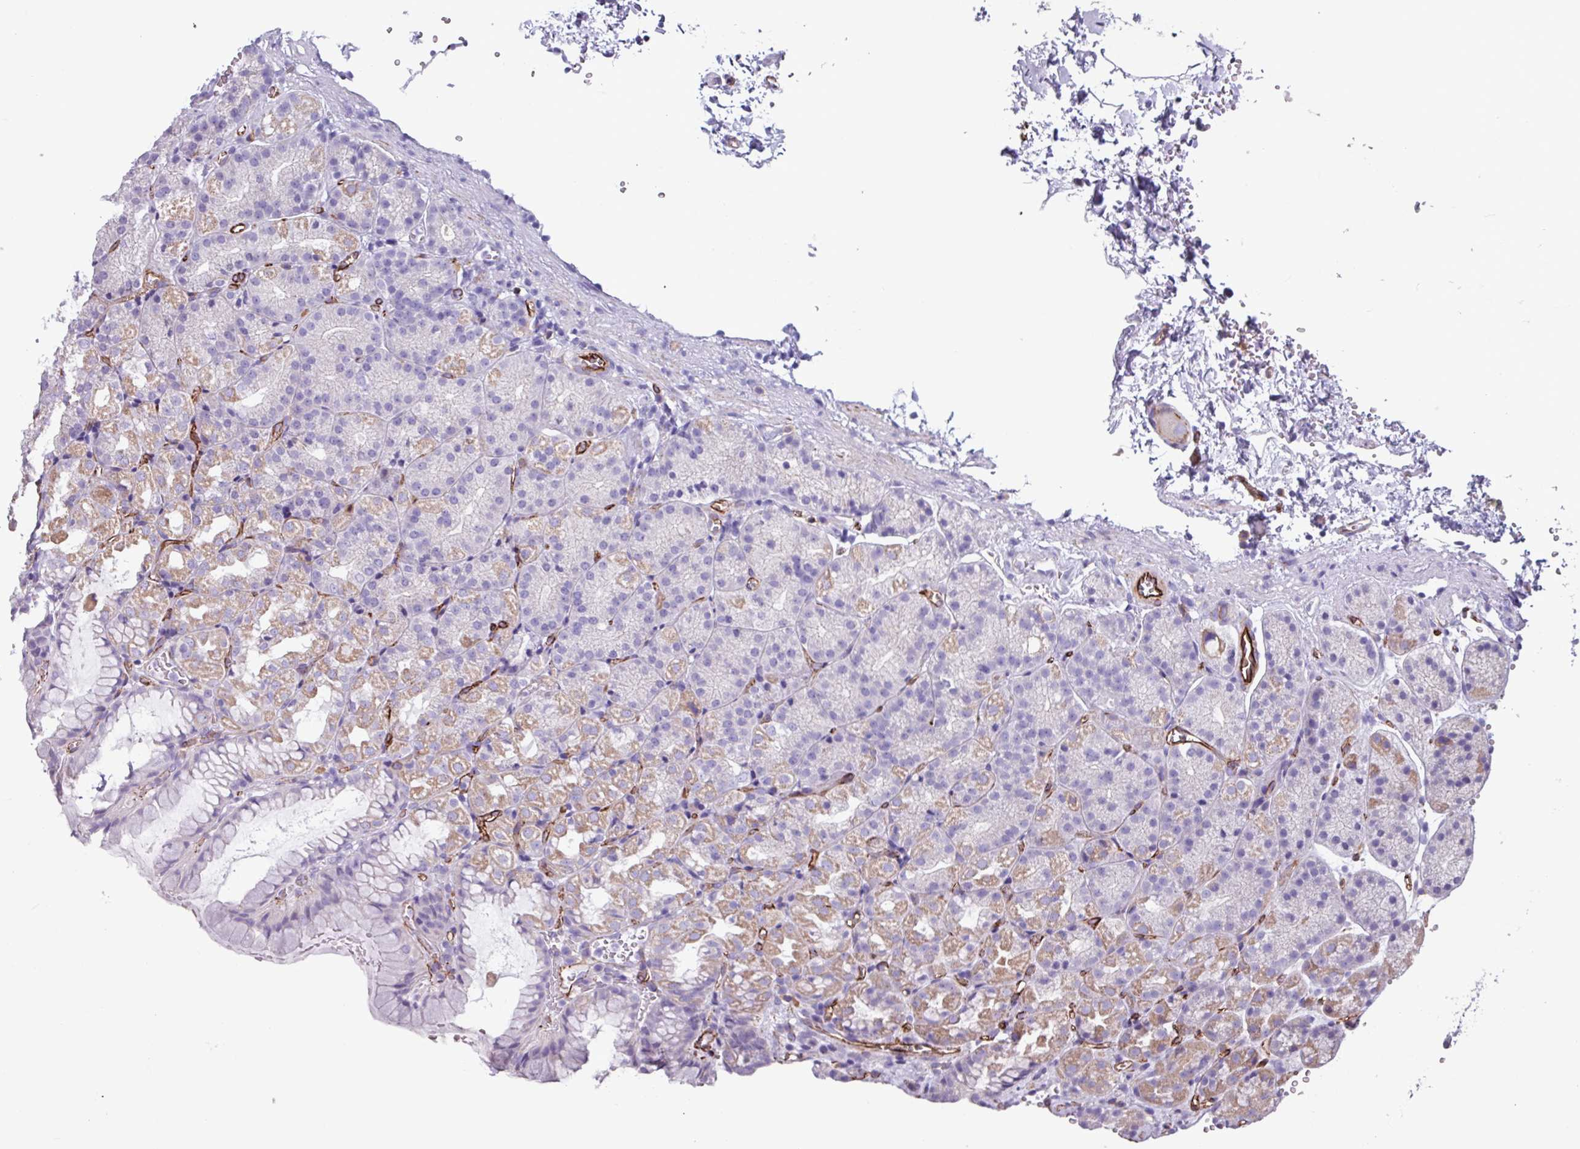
{"staining": {"intensity": "moderate", "quantity": "25%-75%", "location": "cytoplasmic/membranous"}, "tissue": "stomach", "cell_type": "Glandular cells", "image_type": "normal", "snomed": [{"axis": "morphology", "description": "Normal tissue, NOS"}, {"axis": "topography", "description": "Stomach, upper"}], "caption": "Protein staining of normal stomach displays moderate cytoplasmic/membranous expression in about 25%-75% of glandular cells. (IHC, brightfield microscopy, high magnification).", "gene": "BTD", "patient": {"sex": "female", "age": 81}}